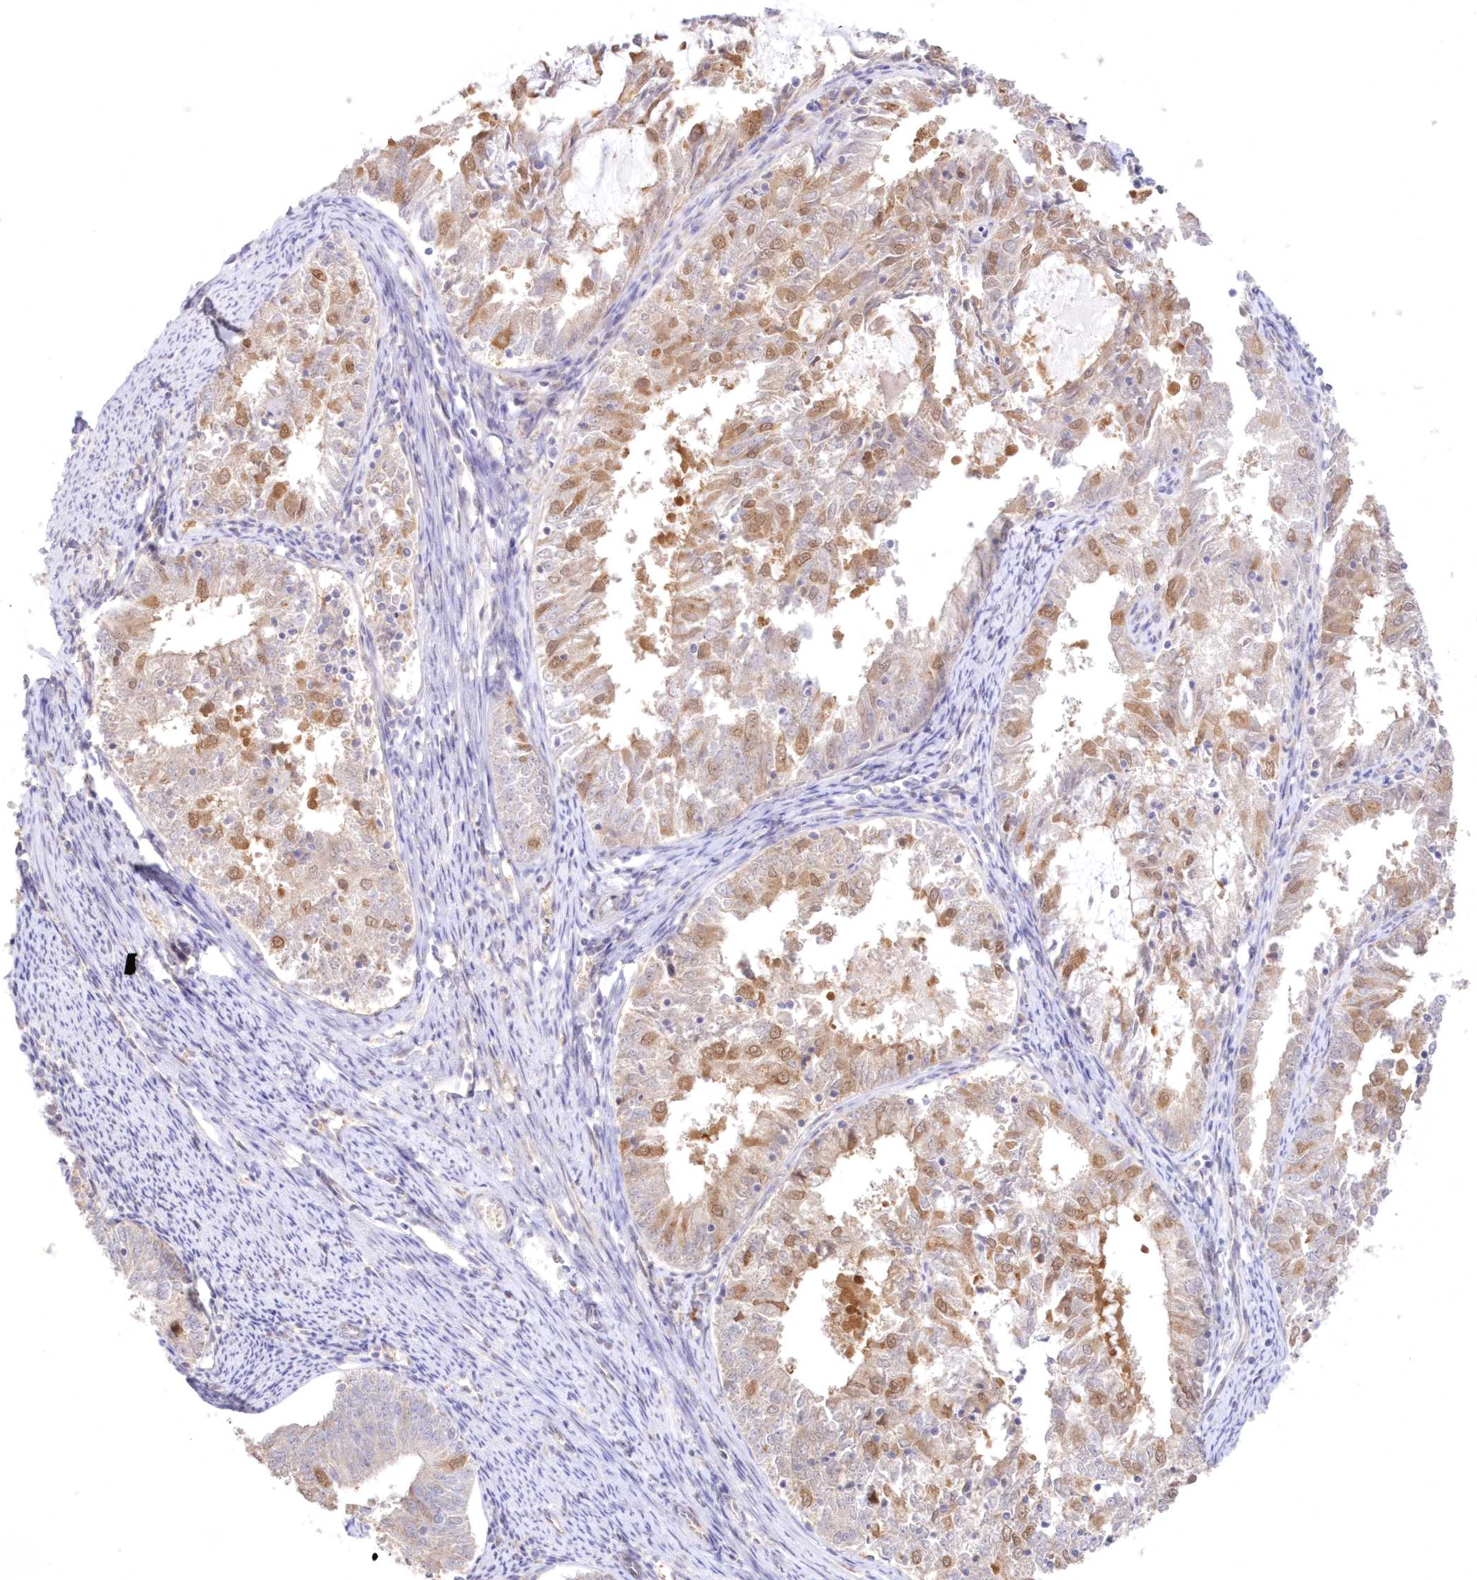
{"staining": {"intensity": "moderate", "quantity": "25%-75%", "location": "cytoplasmic/membranous,nuclear"}, "tissue": "endometrial cancer", "cell_type": "Tumor cells", "image_type": "cancer", "snomed": [{"axis": "morphology", "description": "Adenocarcinoma, NOS"}, {"axis": "topography", "description": "Endometrium"}], "caption": "A micrograph of endometrial adenocarcinoma stained for a protein reveals moderate cytoplasmic/membranous and nuclear brown staining in tumor cells.", "gene": "RNPEP", "patient": {"sex": "female", "age": 57}}